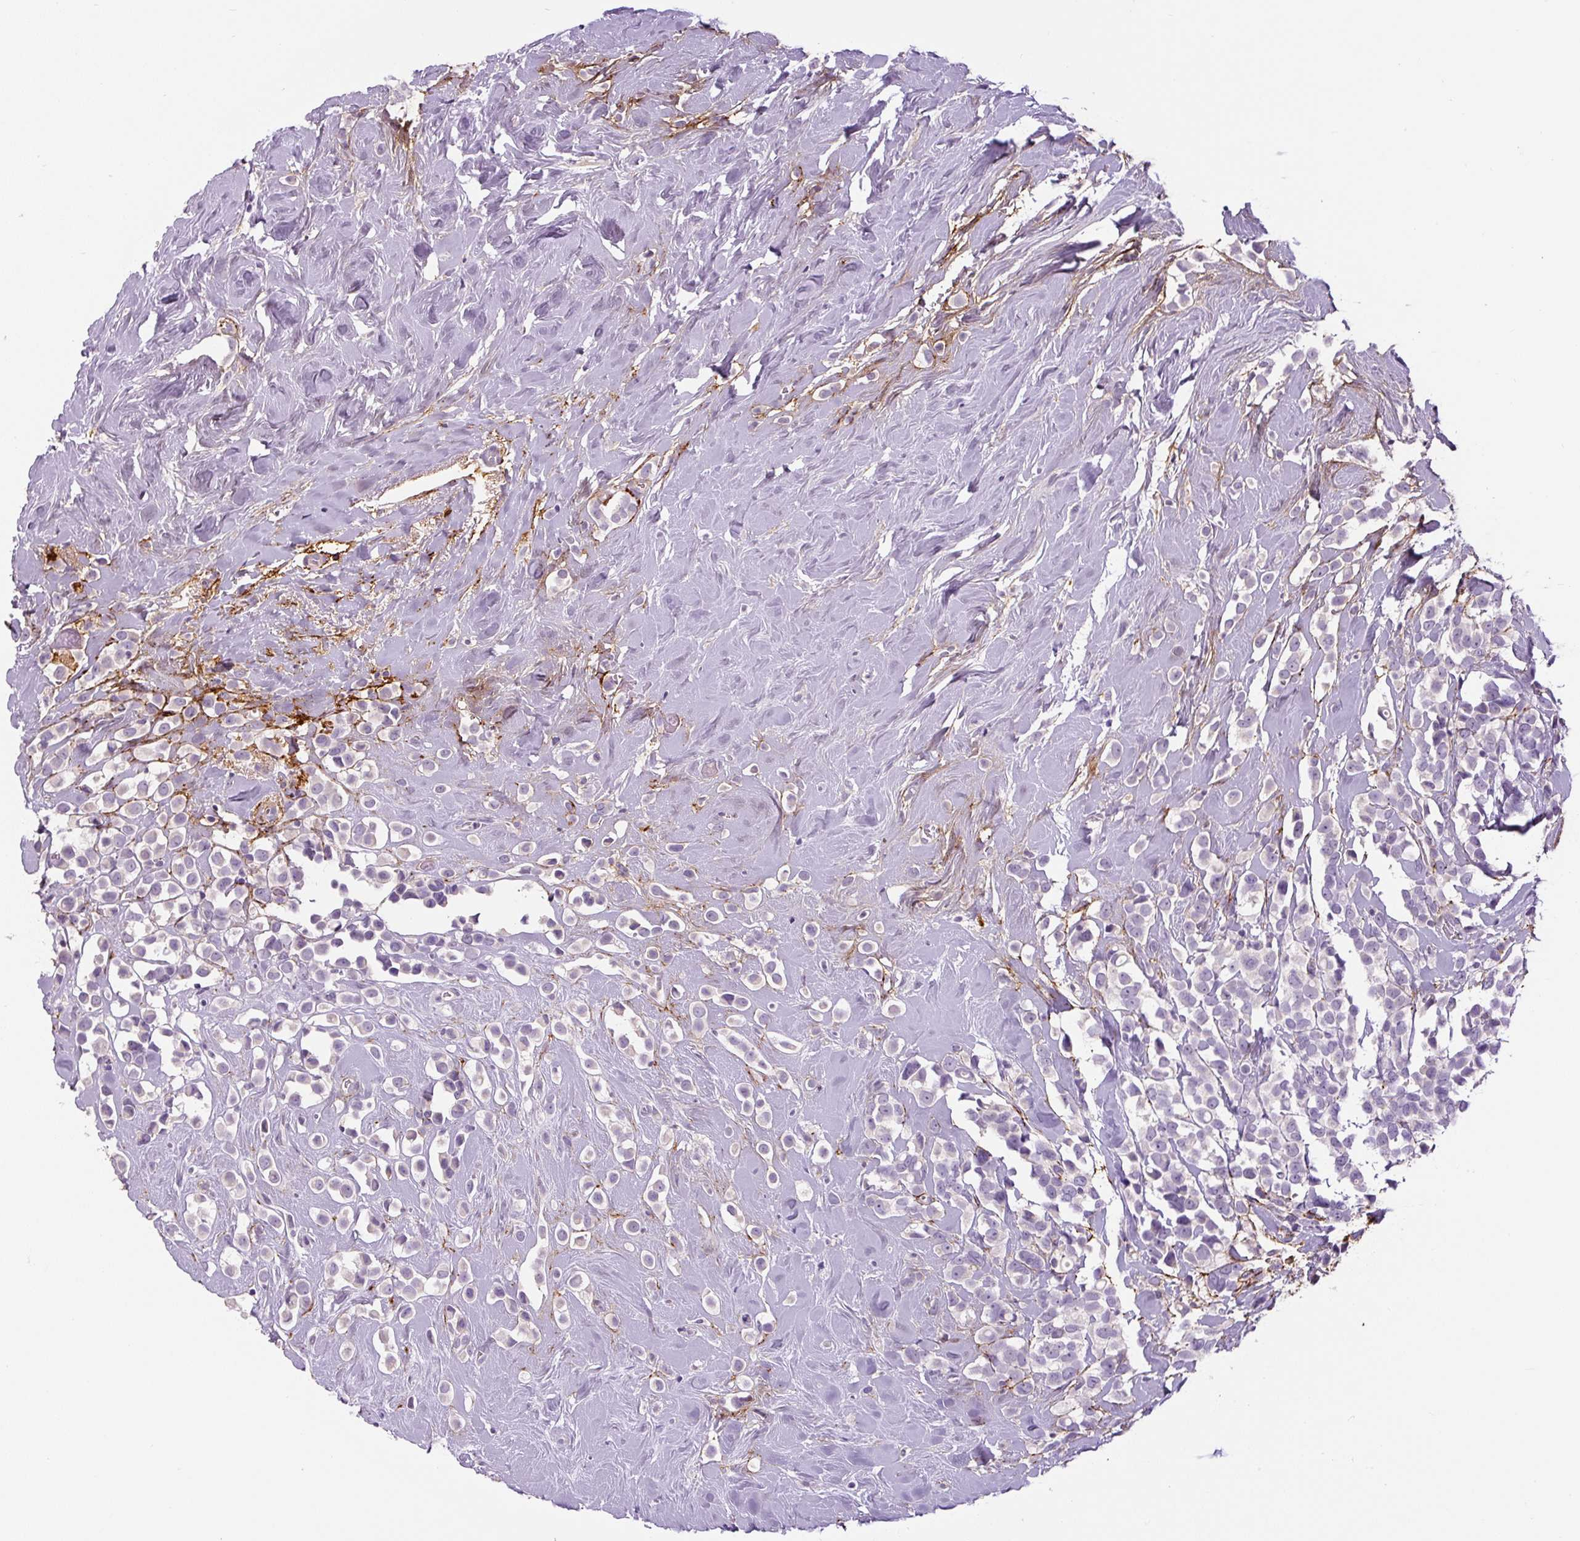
{"staining": {"intensity": "negative", "quantity": "none", "location": "none"}, "tissue": "breast cancer", "cell_type": "Tumor cells", "image_type": "cancer", "snomed": [{"axis": "morphology", "description": "Duct carcinoma"}, {"axis": "topography", "description": "Breast"}], "caption": "High power microscopy image of an IHC image of breast infiltrating ductal carcinoma, revealing no significant expression in tumor cells.", "gene": "FBN1", "patient": {"sex": "female", "age": 80}}